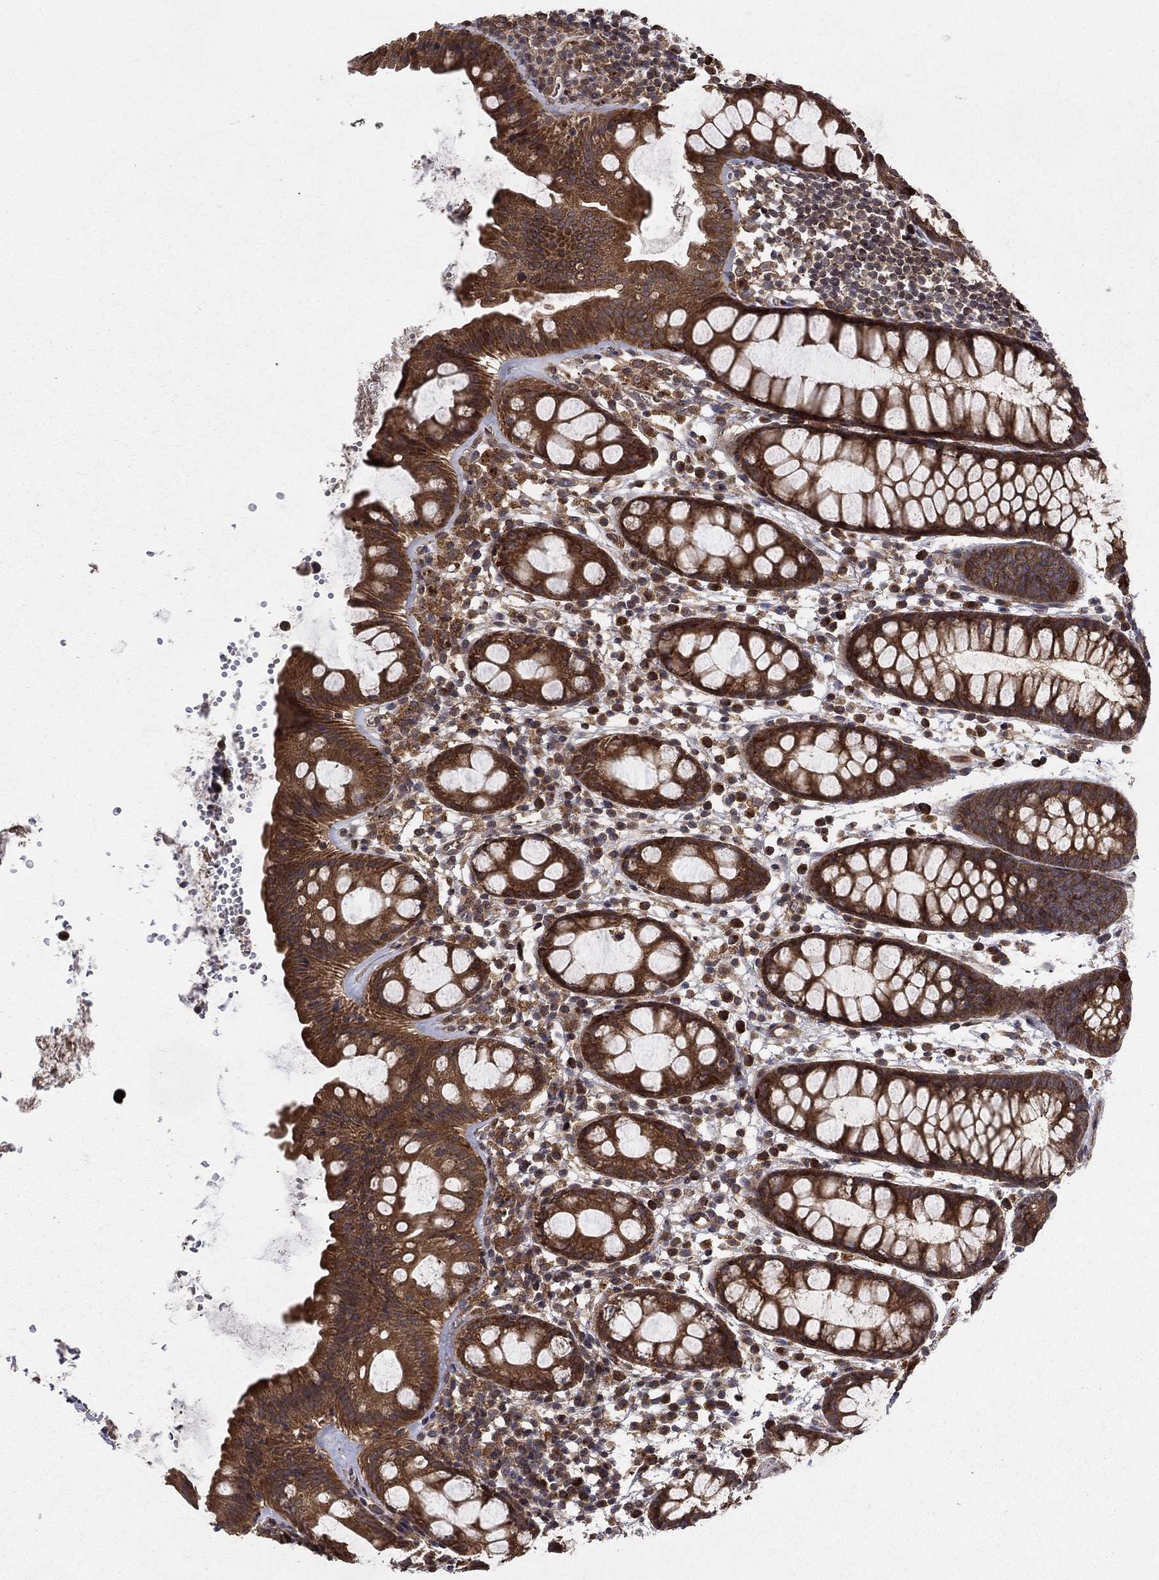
{"staining": {"intensity": "strong", "quantity": ">75%", "location": "cytoplasmic/membranous"}, "tissue": "rectum", "cell_type": "Glandular cells", "image_type": "normal", "snomed": [{"axis": "morphology", "description": "Normal tissue, NOS"}, {"axis": "topography", "description": "Rectum"}], "caption": "Immunohistochemistry (IHC) staining of normal rectum, which displays high levels of strong cytoplasmic/membranous expression in about >75% of glandular cells indicating strong cytoplasmic/membranous protein positivity. The staining was performed using DAB (brown) for protein detection and nuclei were counterstained in hematoxylin (blue).", "gene": "BABAM2", "patient": {"sex": "male", "age": 57}}